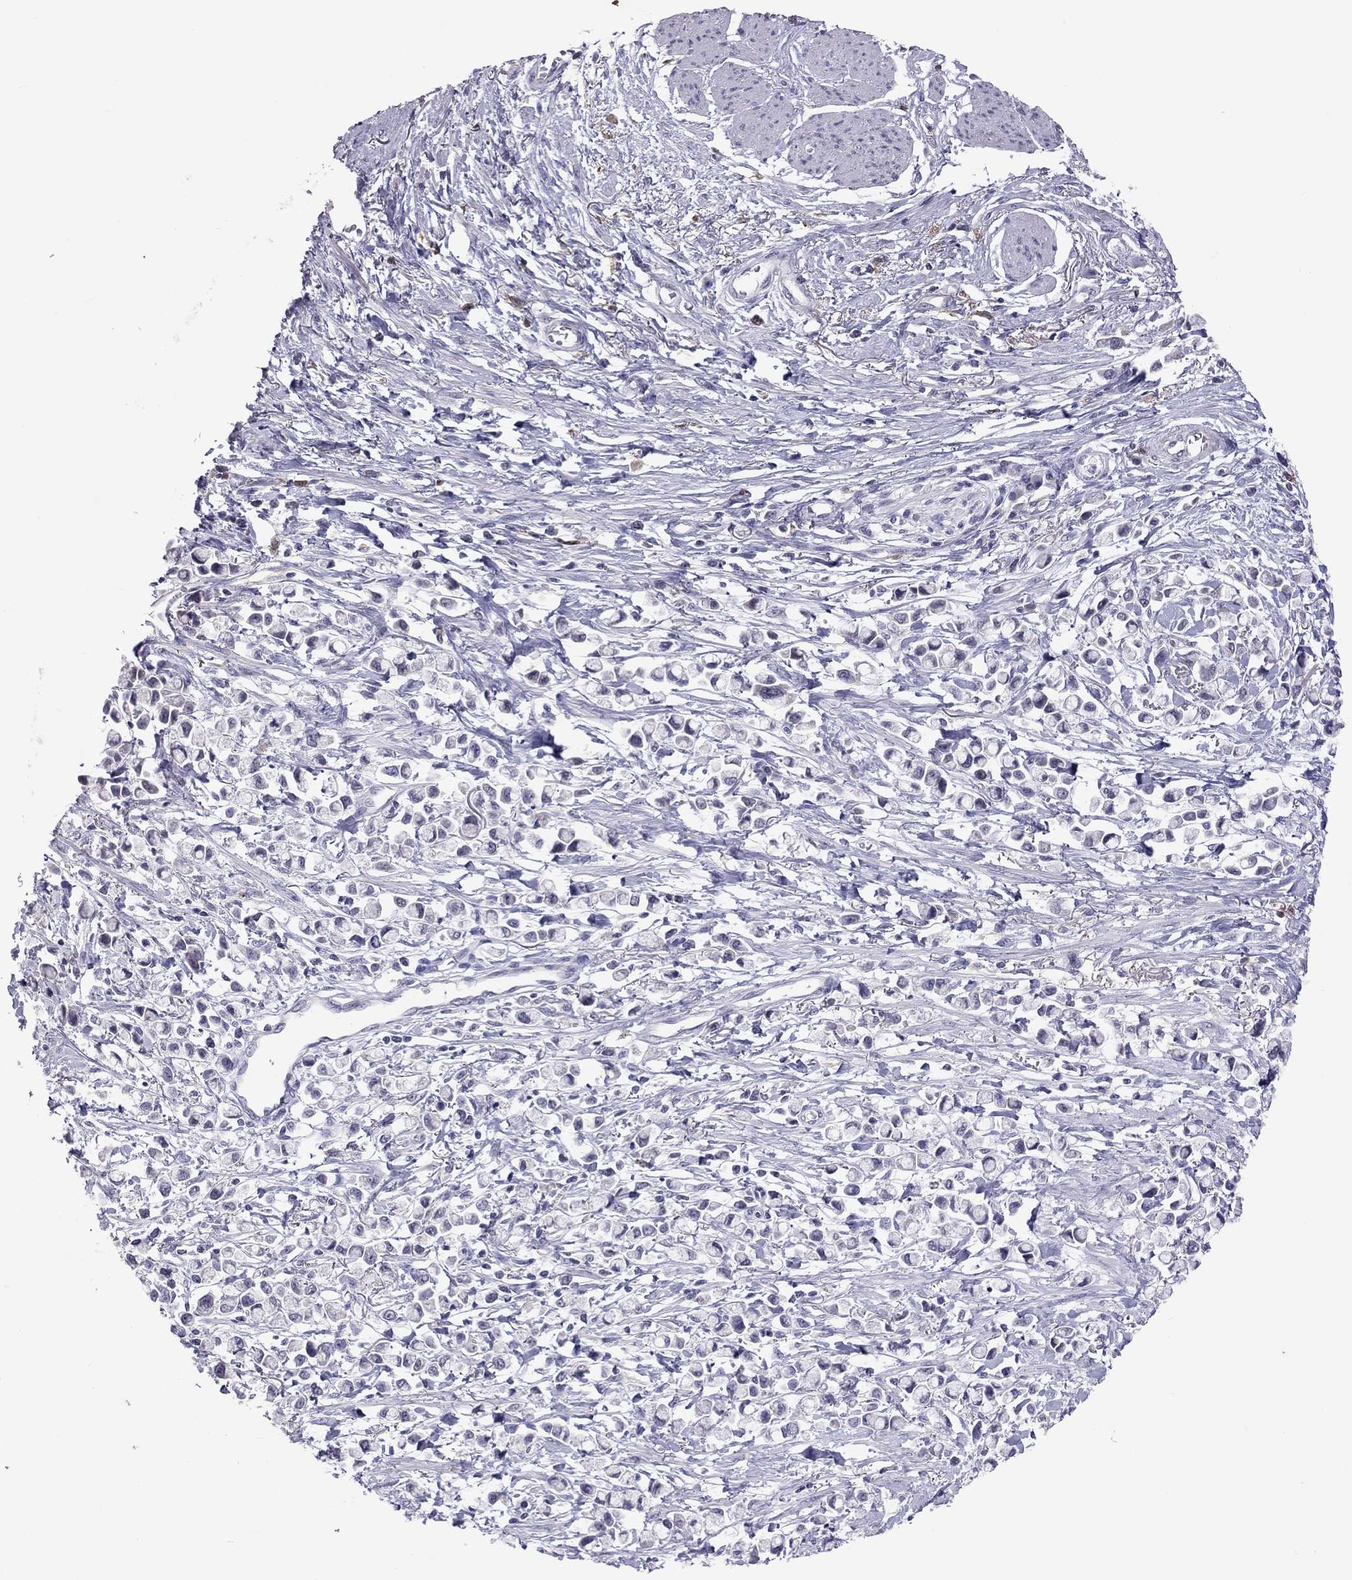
{"staining": {"intensity": "negative", "quantity": "none", "location": "none"}, "tissue": "stomach cancer", "cell_type": "Tumor cells", "image_type": "cancer", "snomed": [{"axis": "morphology", "description": "Adenocarcinoma, NOS"}, {"axis": "topography", "description": "Stomach"}], "caption": "Immunohistochemistry histopathology image of neoplastic tissue: stomach cancer stained with DAB shows no significant protein expression in tumor cells. Brightfield microscopy of immunohistochemistry stained with DAB (3,3'-diaminobenzidine) (brown) and hematoxylin (blue), captured at high magnification.", "gene": "PPP1R3A", "patient": {"sex": "female", "age": 81}}